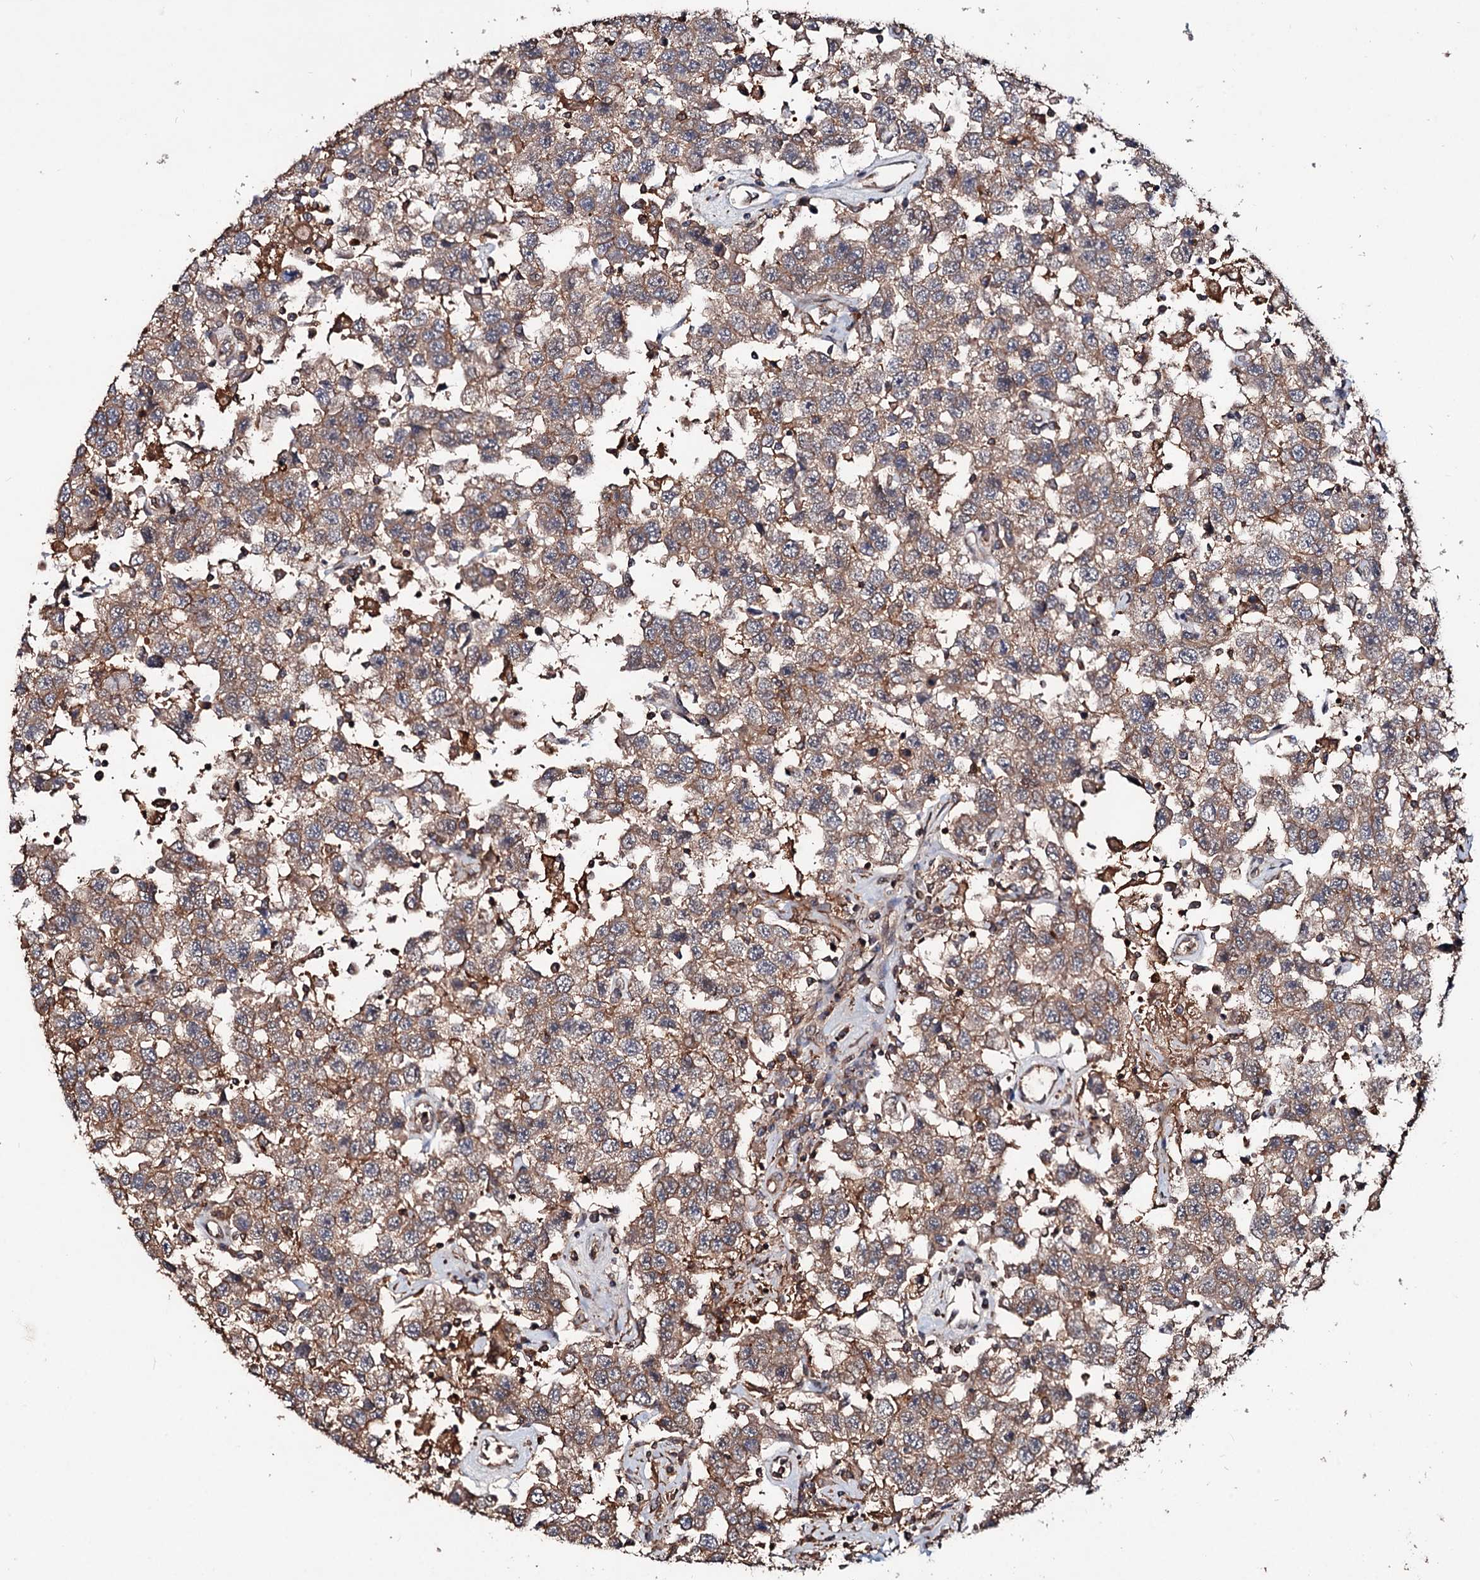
{"staining": {"intensity": "moderate", "quantity": ">75%", "location": "cytoplasmic/membranous"}, "tissue": "testis cancer", "cell_type": "Tumor cells", "image_type": "cancer", "snomed": [{"axis": "morphology", "description": "Seminoma, NOS"}, {"axis": "topography", "description": "Testis"}], "caption": "This photomicrograph exhibits immunohistochemistry staining of human testis cancer, with medium moderate cytoplasmic/membranous staining in about >75% of tumor cells.", "gene": "GRIP1", "patient": {"sex": "male", "age": 41}}